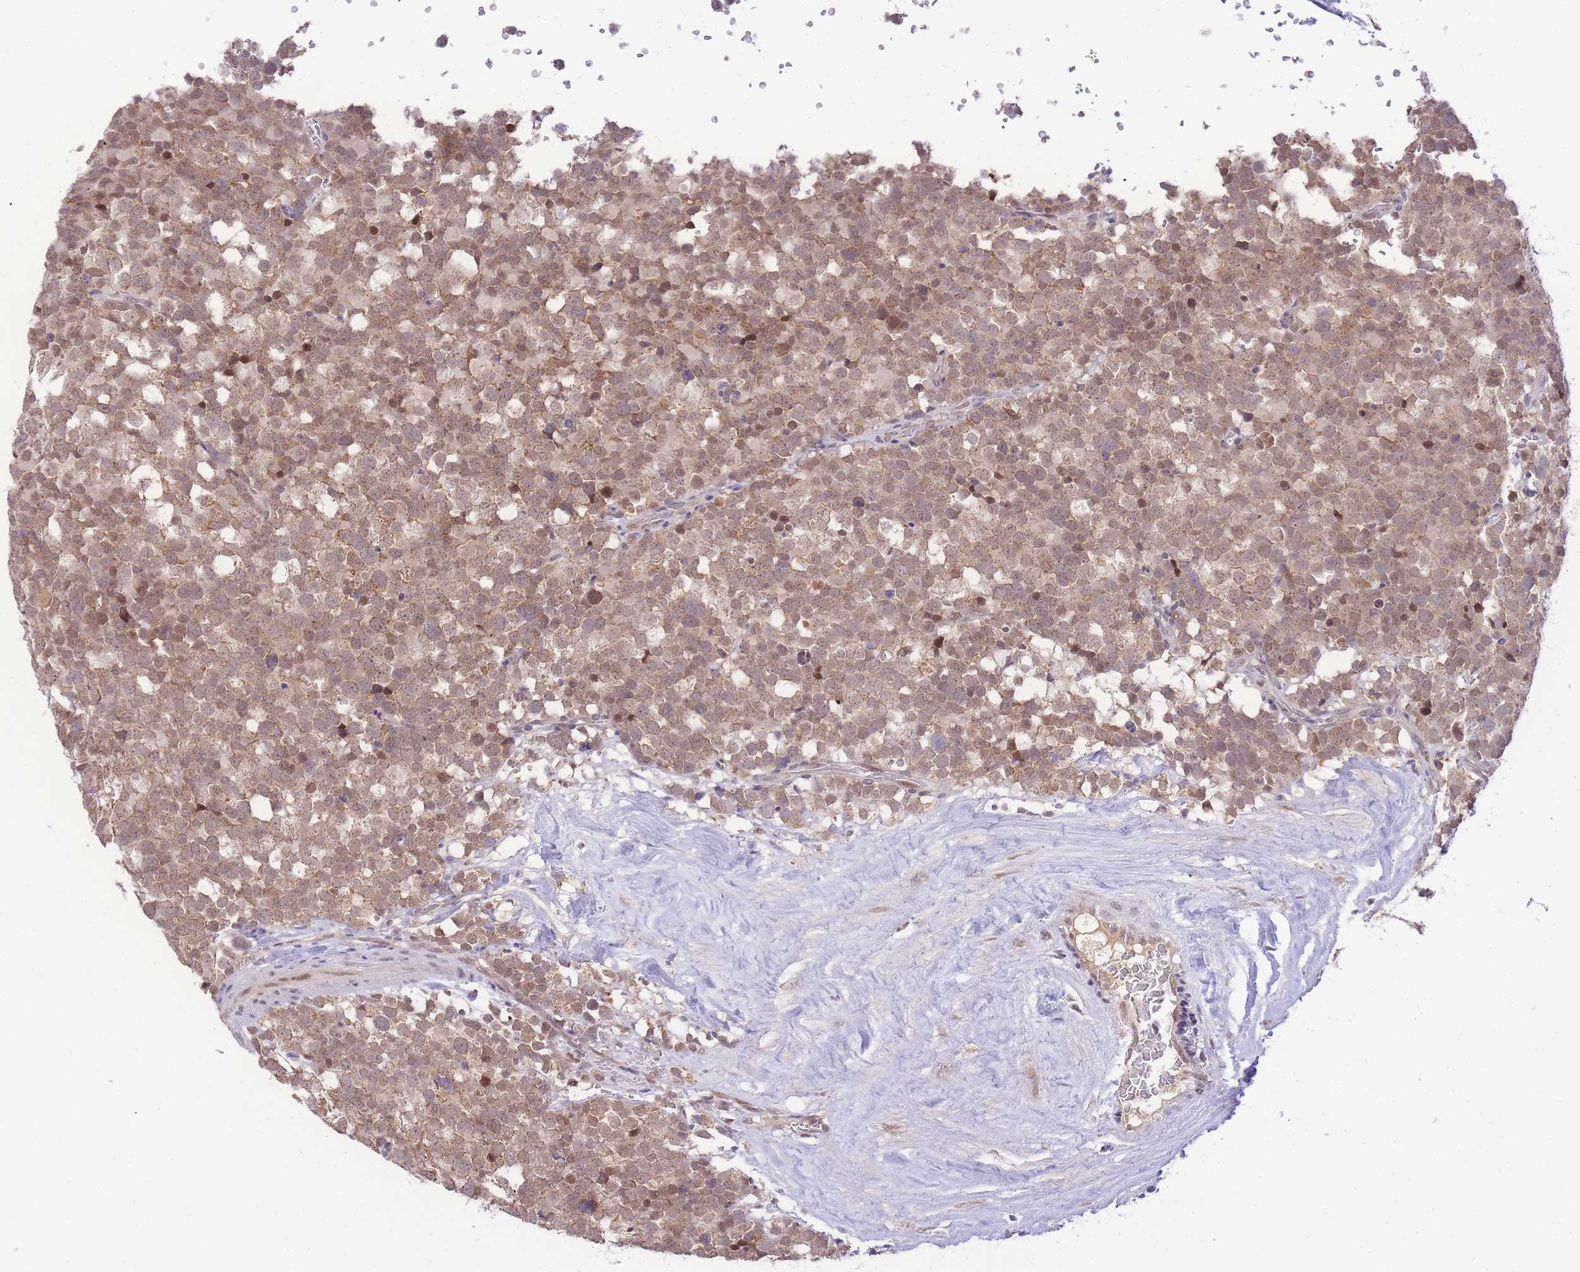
{"staining": {"intensity": "moderate", "quantity": ">75%", "location": "cytoplasmic/membranous,nuclear"}, "tissue": "testis cancer", "cell_type": "Tumor cells", "image_type": "cancer", "snomed": [{"axis": "morphology", "description": "Seminoma, NOS"}, {"axis": "topography", "description": "Testis"}], "caption": "Human testis cancer (seminoma) stained with a protein marker reveals moderate staining in tumor cells.", "gene": "PUS10", "patient": {"sex": "male", "age": 71}}